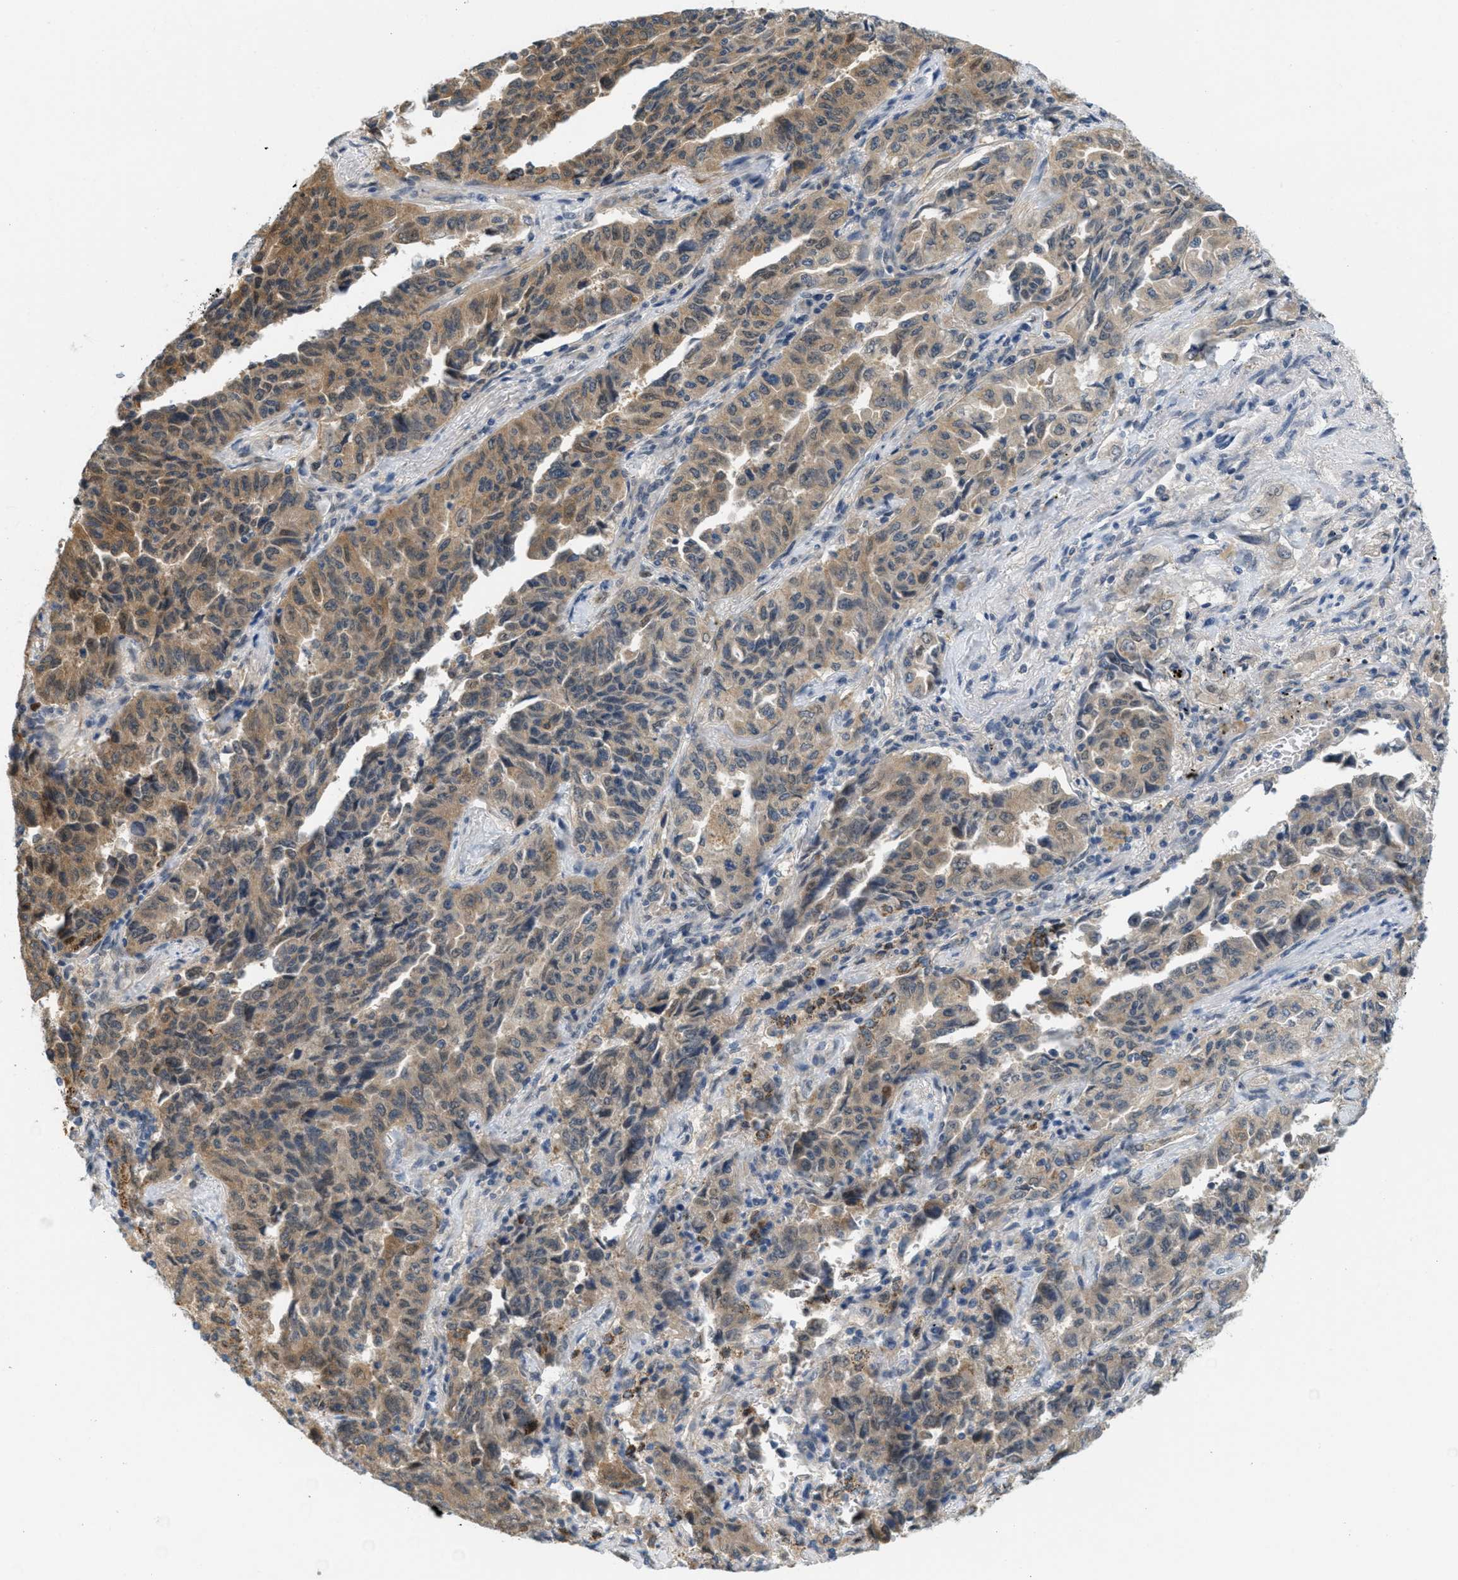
{"staining": {"intensity": "moderate", "quantity": ">75%", "location": "cytoplasmic/membranous"}, "tissue": "lung cancer", "cell_type": "Tumor cells", "image_type": "cancer", "snomed": [{"axis": "morphology", "description": "Adenocarcinoma, NOS"}, {"axis": "topography", "description": "Lung"}], "caption": "Tumor cells demonstrate medium levels of moderate cytoplasmic/membranous positivity in about >75% of cells in adenocarcinoma (lung).", "gene": "HS3ST2", "patient": {"sex": "male", "age": 64}}